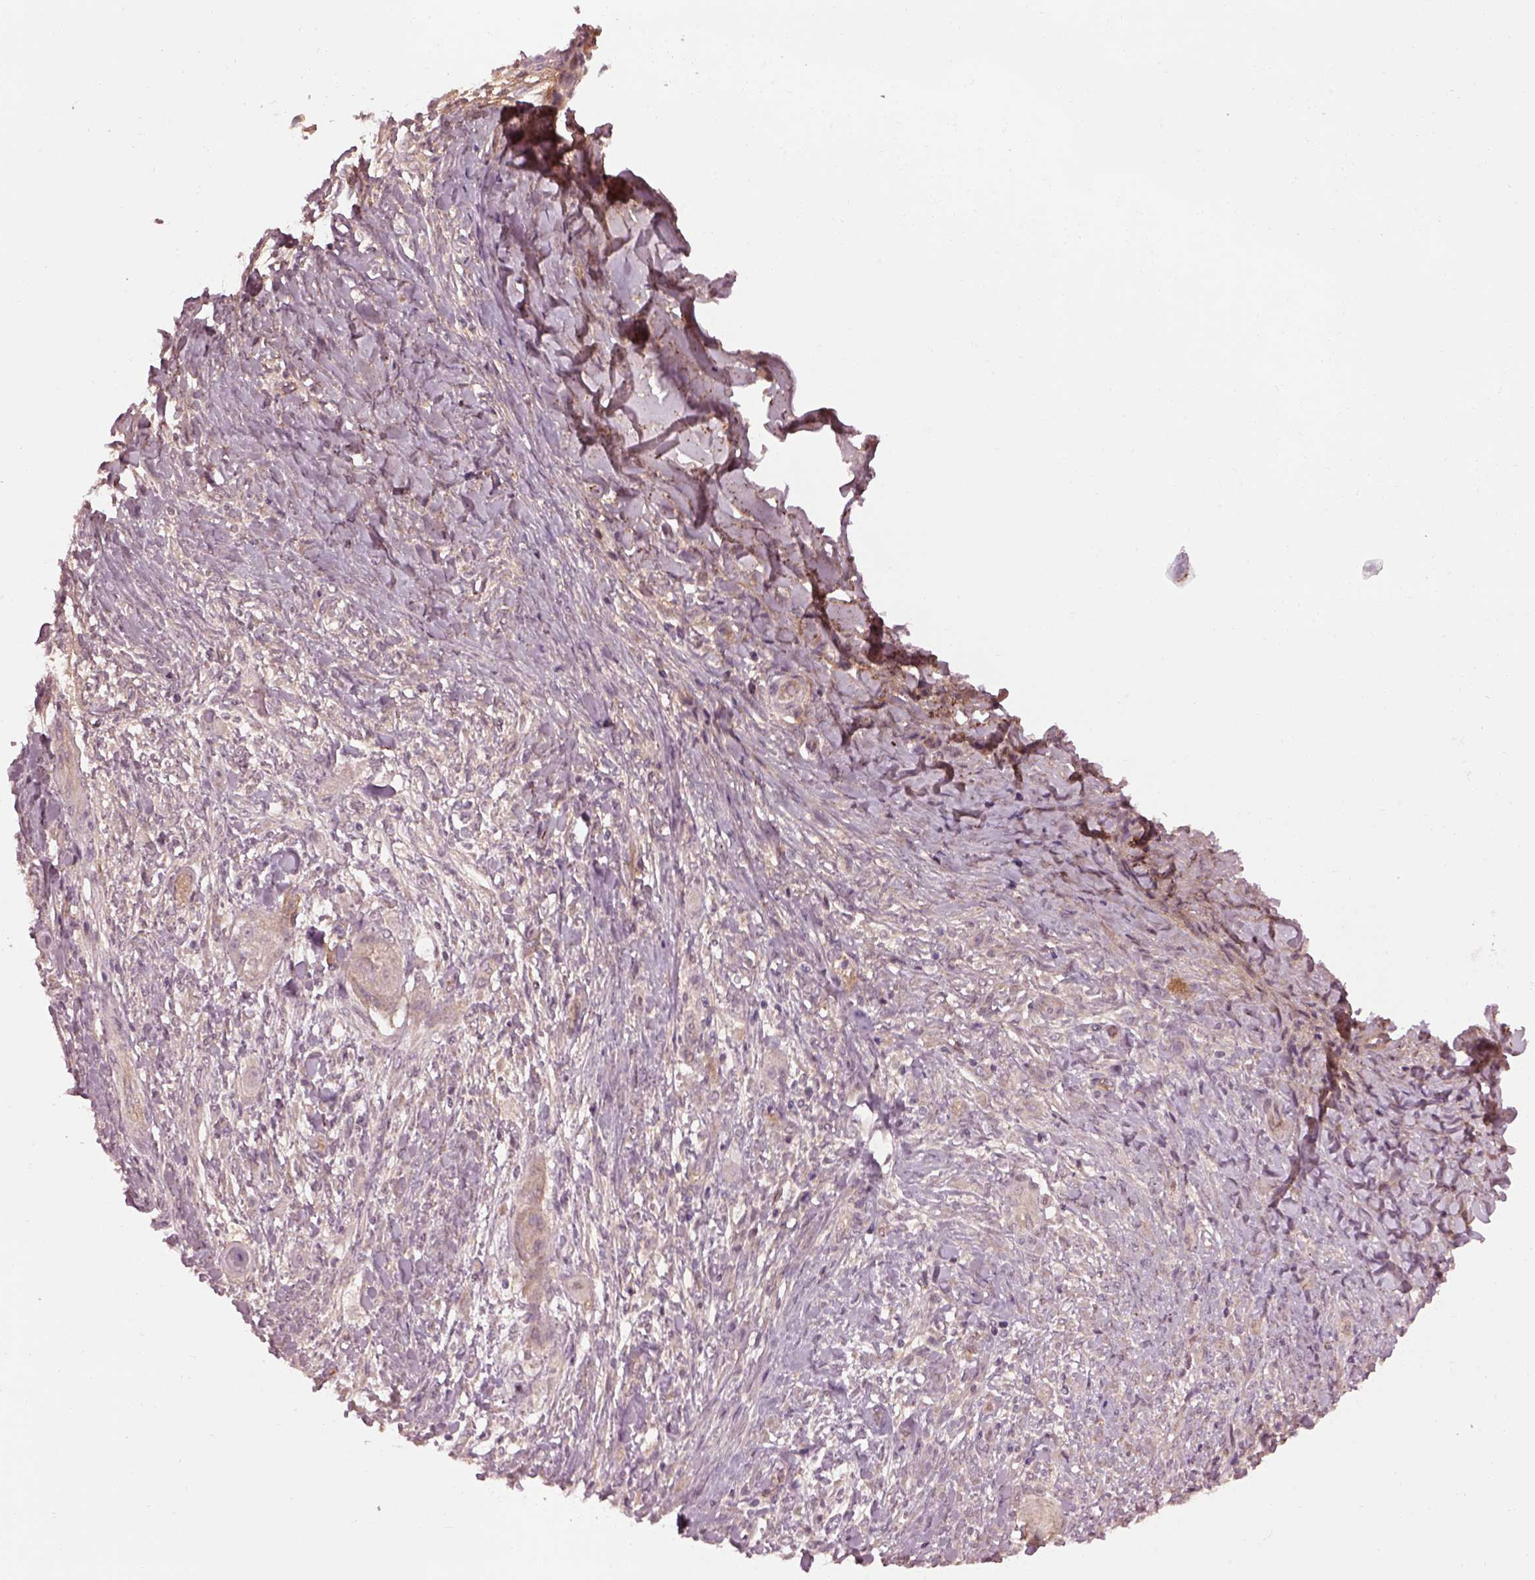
{"staining": {"intensity": "negative", "quantity": "none", "location": "none"}, "tissue": "skin cancer", "cell_type": "Tumor cells", "image_type": "cancer", "snomed": [{"axis": "morphology", "description": "Squamous cell carcinoma, NOS"}, {"axis": "topography", "description": "Skin"}], "caption": "There is no significant staining in tumor cells of skin cancer.", "gene": "EFEMP1", "patient": {"sex": "male", "age": 62}}